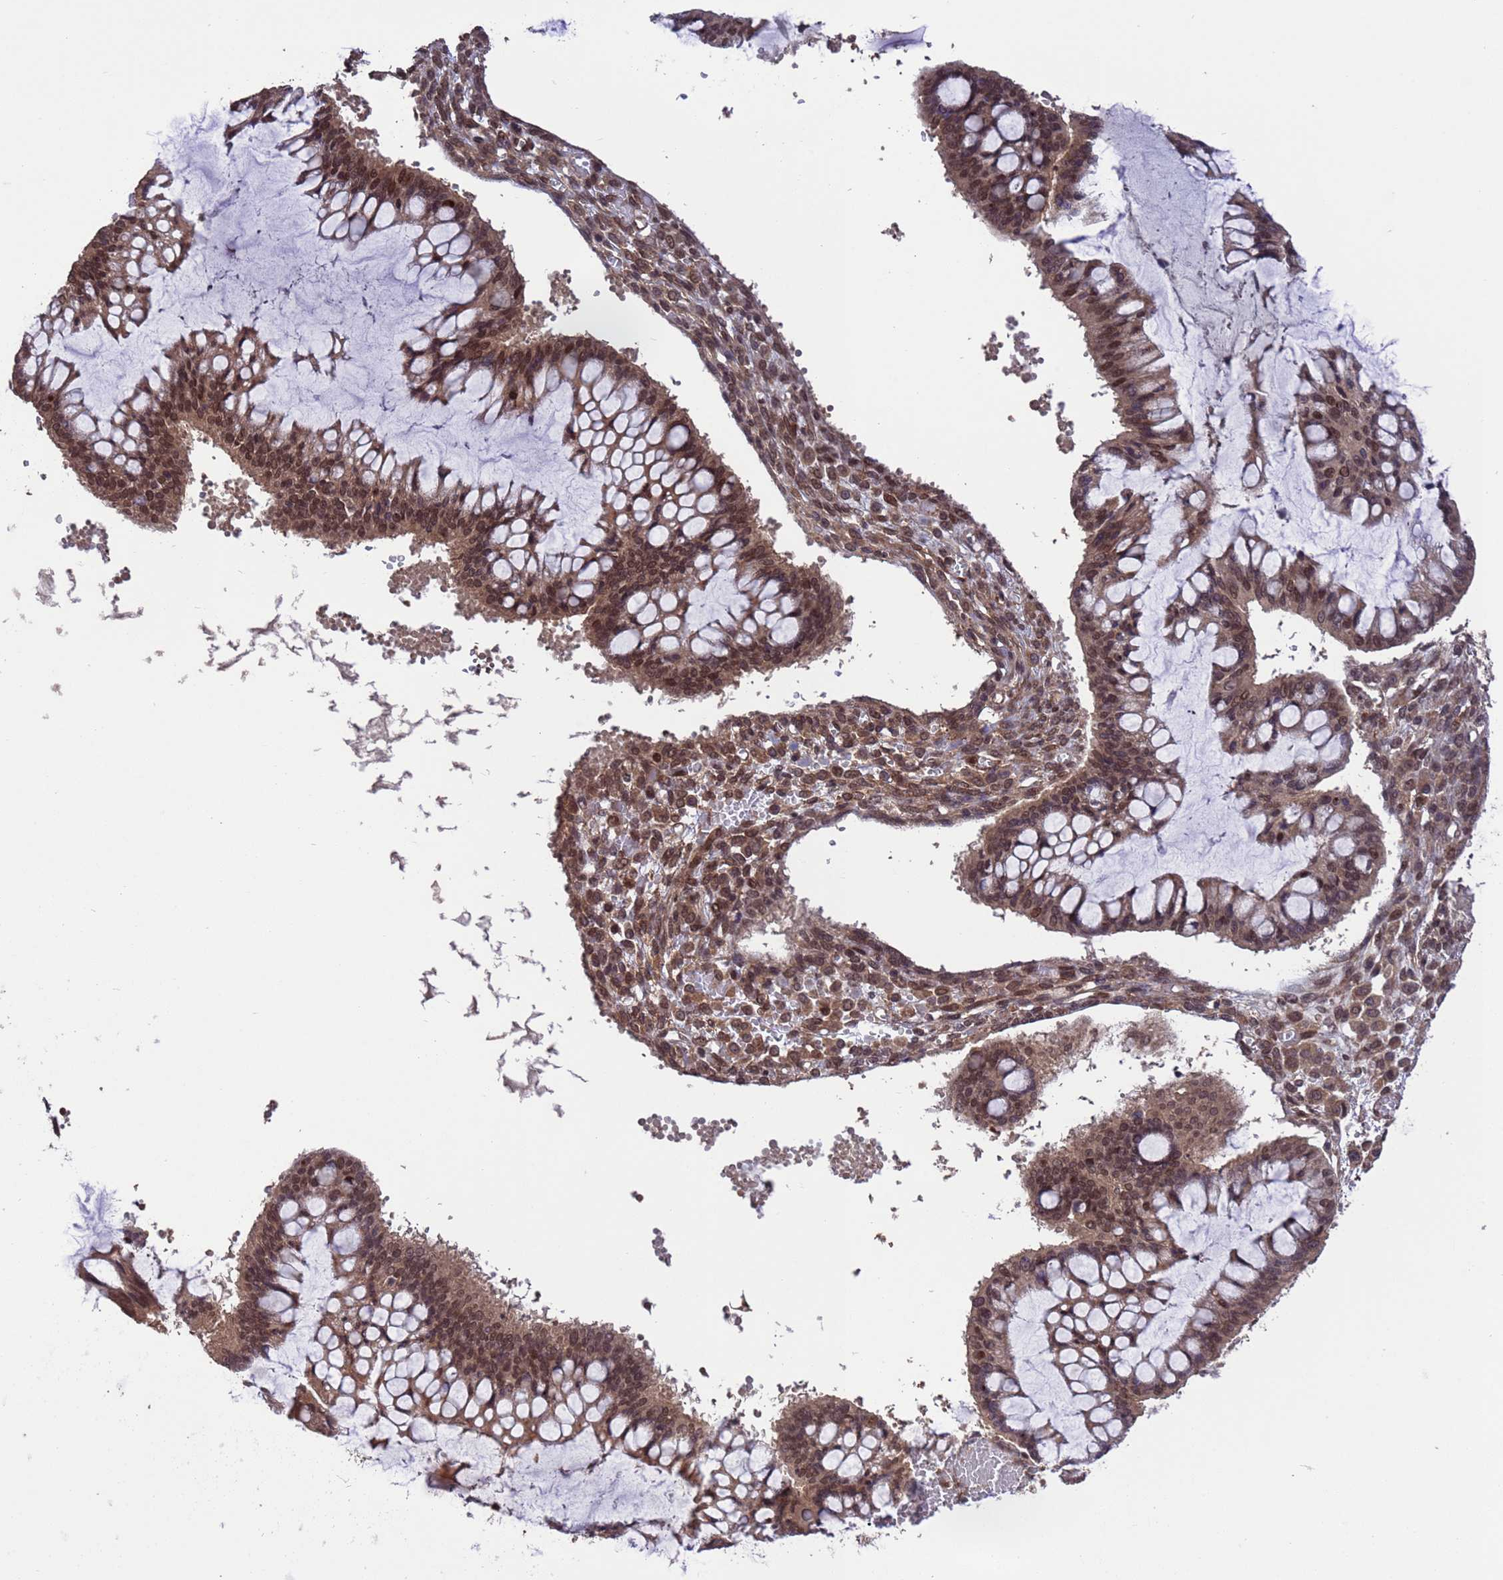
{"staining": {"intensity": "moderate", "quantity": ">75%", "location": "nuclear"}, "tissue": "ovarian cancer", "cell_type": "Tumor cells", "image_type": "cancer", "snomed": [{"axis": "morphology", "description": "Cystadenocarcinoma, mucinous, NOS"}, {"axis": "topography", "description": "Ovary"}], "caption": "Ovarian mucinous cystadenocarcinoma tissue displays moderate nuclear staining in about >75% of tumor cells (DAB IHC with brightfield microscopy, high magnification).", "gene": "VSTM4", "patient": {"sex": "female", "age": 73}}